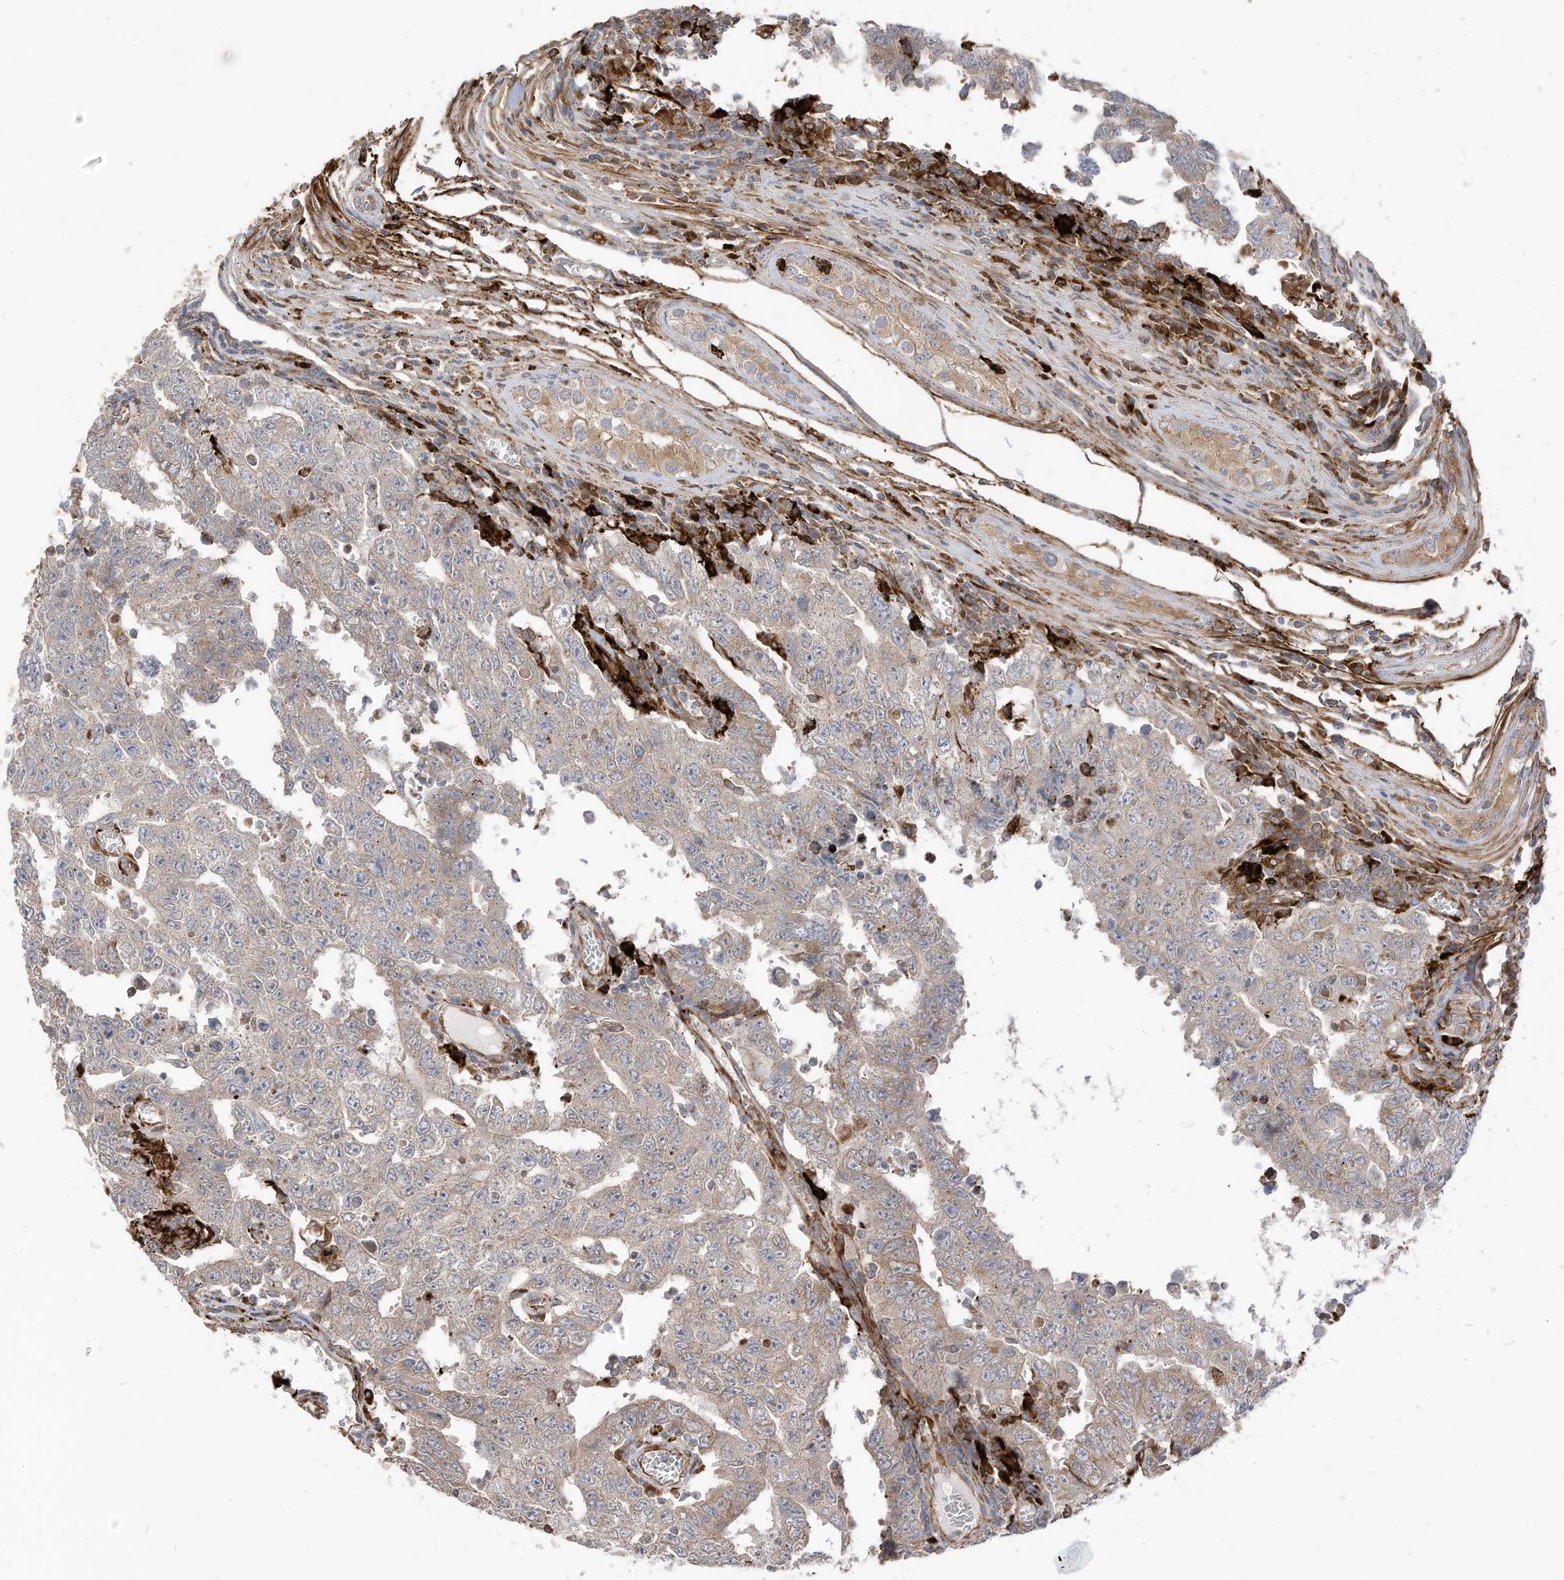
{"staining": {"intensity": "weak", "quantity": "<25%", "location": "cytoplasmic/membranous"}, "tissue": "testis cancer", "cell_type": "Tumor cells", "image_type": "cancer", "snomed": [{"axis": "morphology", "description": "Carcinoma, Embryonal, NOS"}, {"axis": "topography", "description": "Testis"}], "caption": "This is an immunohistochemistry image of human testis embryonal carcinoma. There is no positivity in tumor cells.", "gene": "TRNAU1AP", "patient": {"sex": "male", "age": 26}}